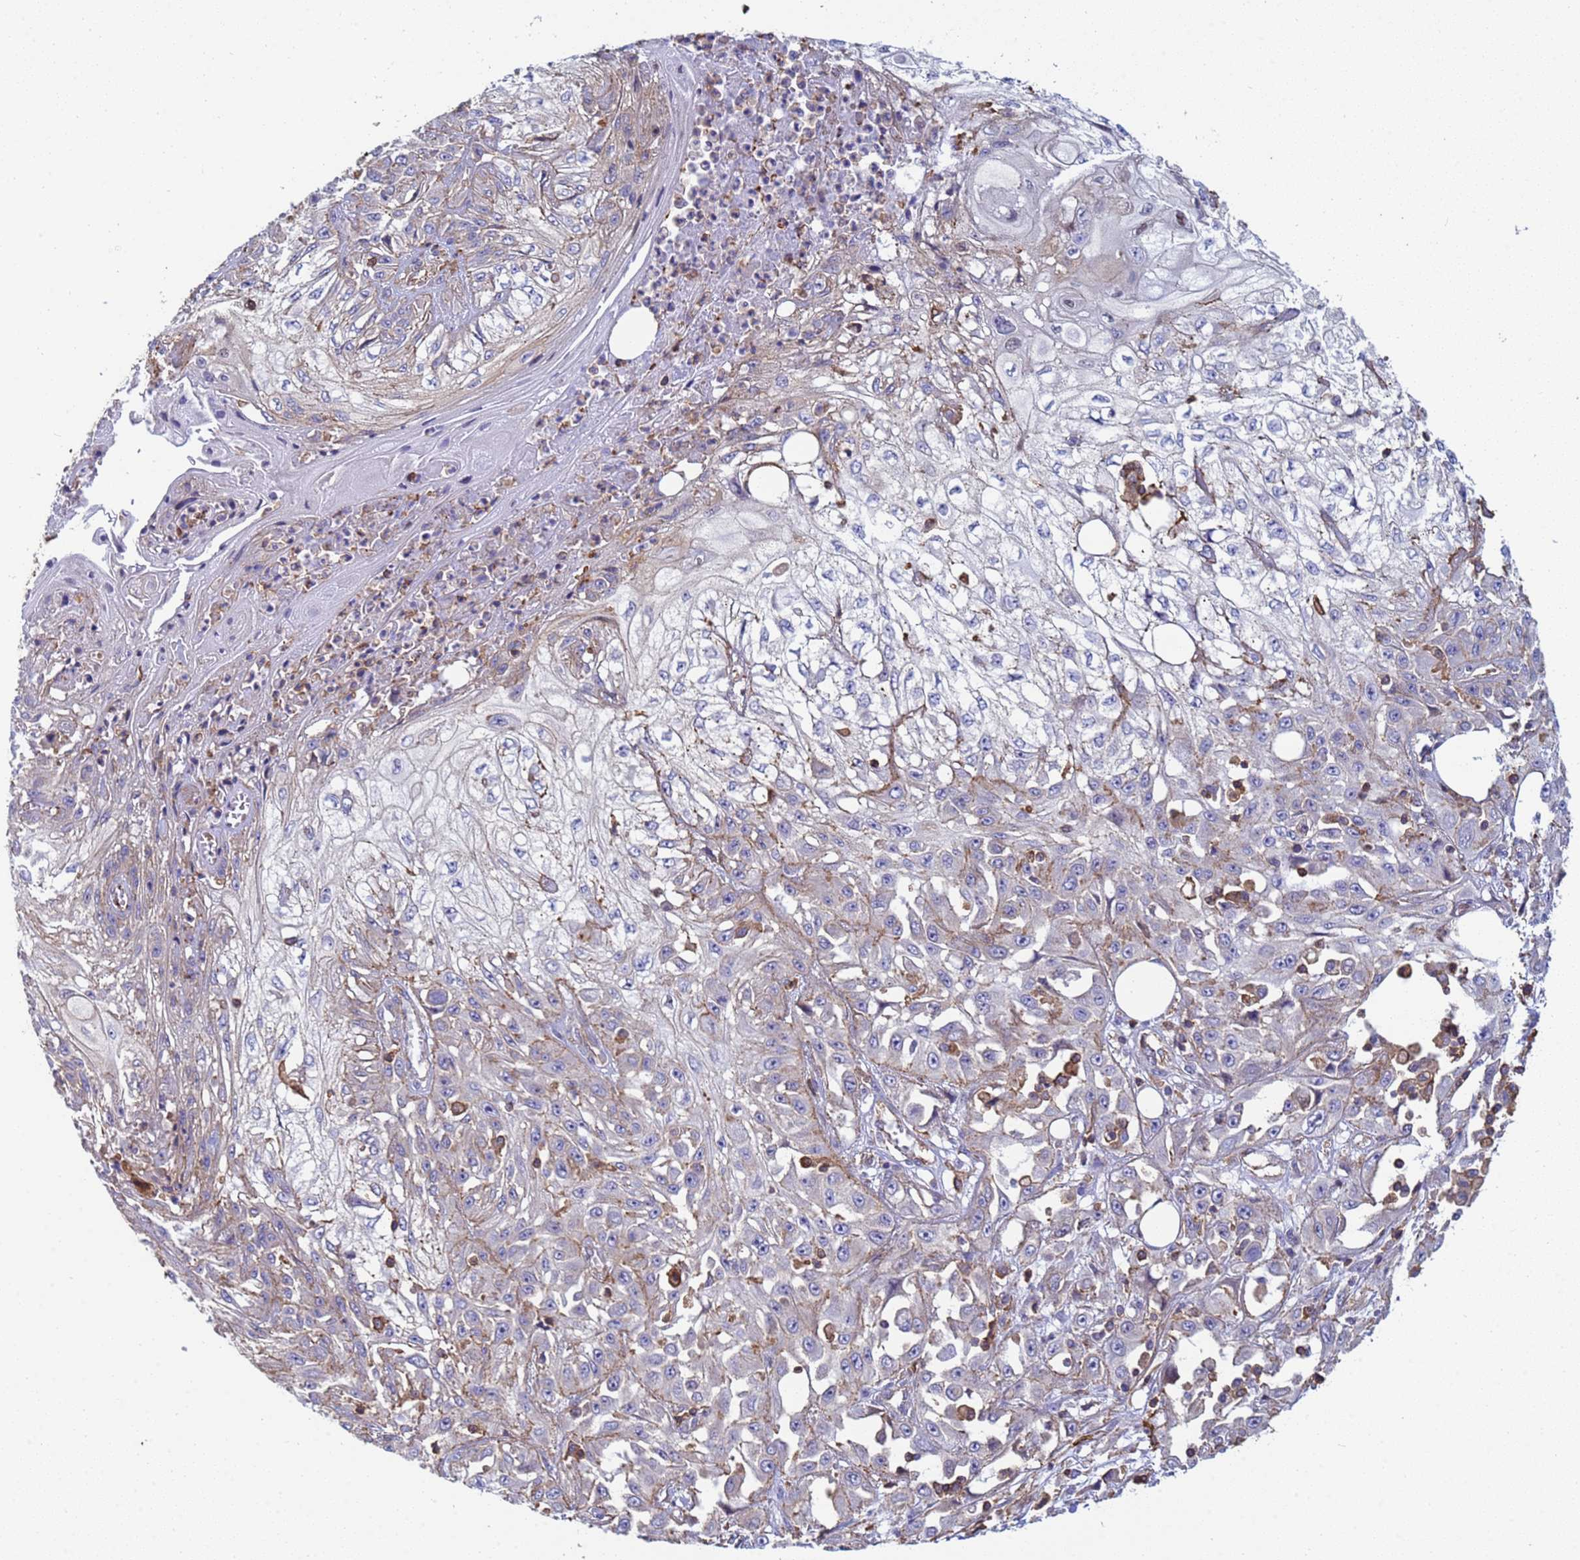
{"staining": {"intensity": "negative", "quantity": "none", "location": "none"}, "tissue": "skin cancer", "cell_type": "Tumor cells", "image_type": "cancer", "snomed": [{"axis": "morphology", "description": "Squamous cell carcinoma, NOS"}, {"axis": "morphology", "description": "Squamous cell carcinoma, metastatic, NOS"}, {"axis": "topography", "description": "Skin"}, {"axis": "topography", "description": "Lymph node"}], "caption": "Immunohistochemical staining of skin cancer (metastatic squamous cell carcinoma) reveals no significant staining in tumor cells.", "gene": "ZNG1B", "patient": {"sex": "male", "age": 75}}